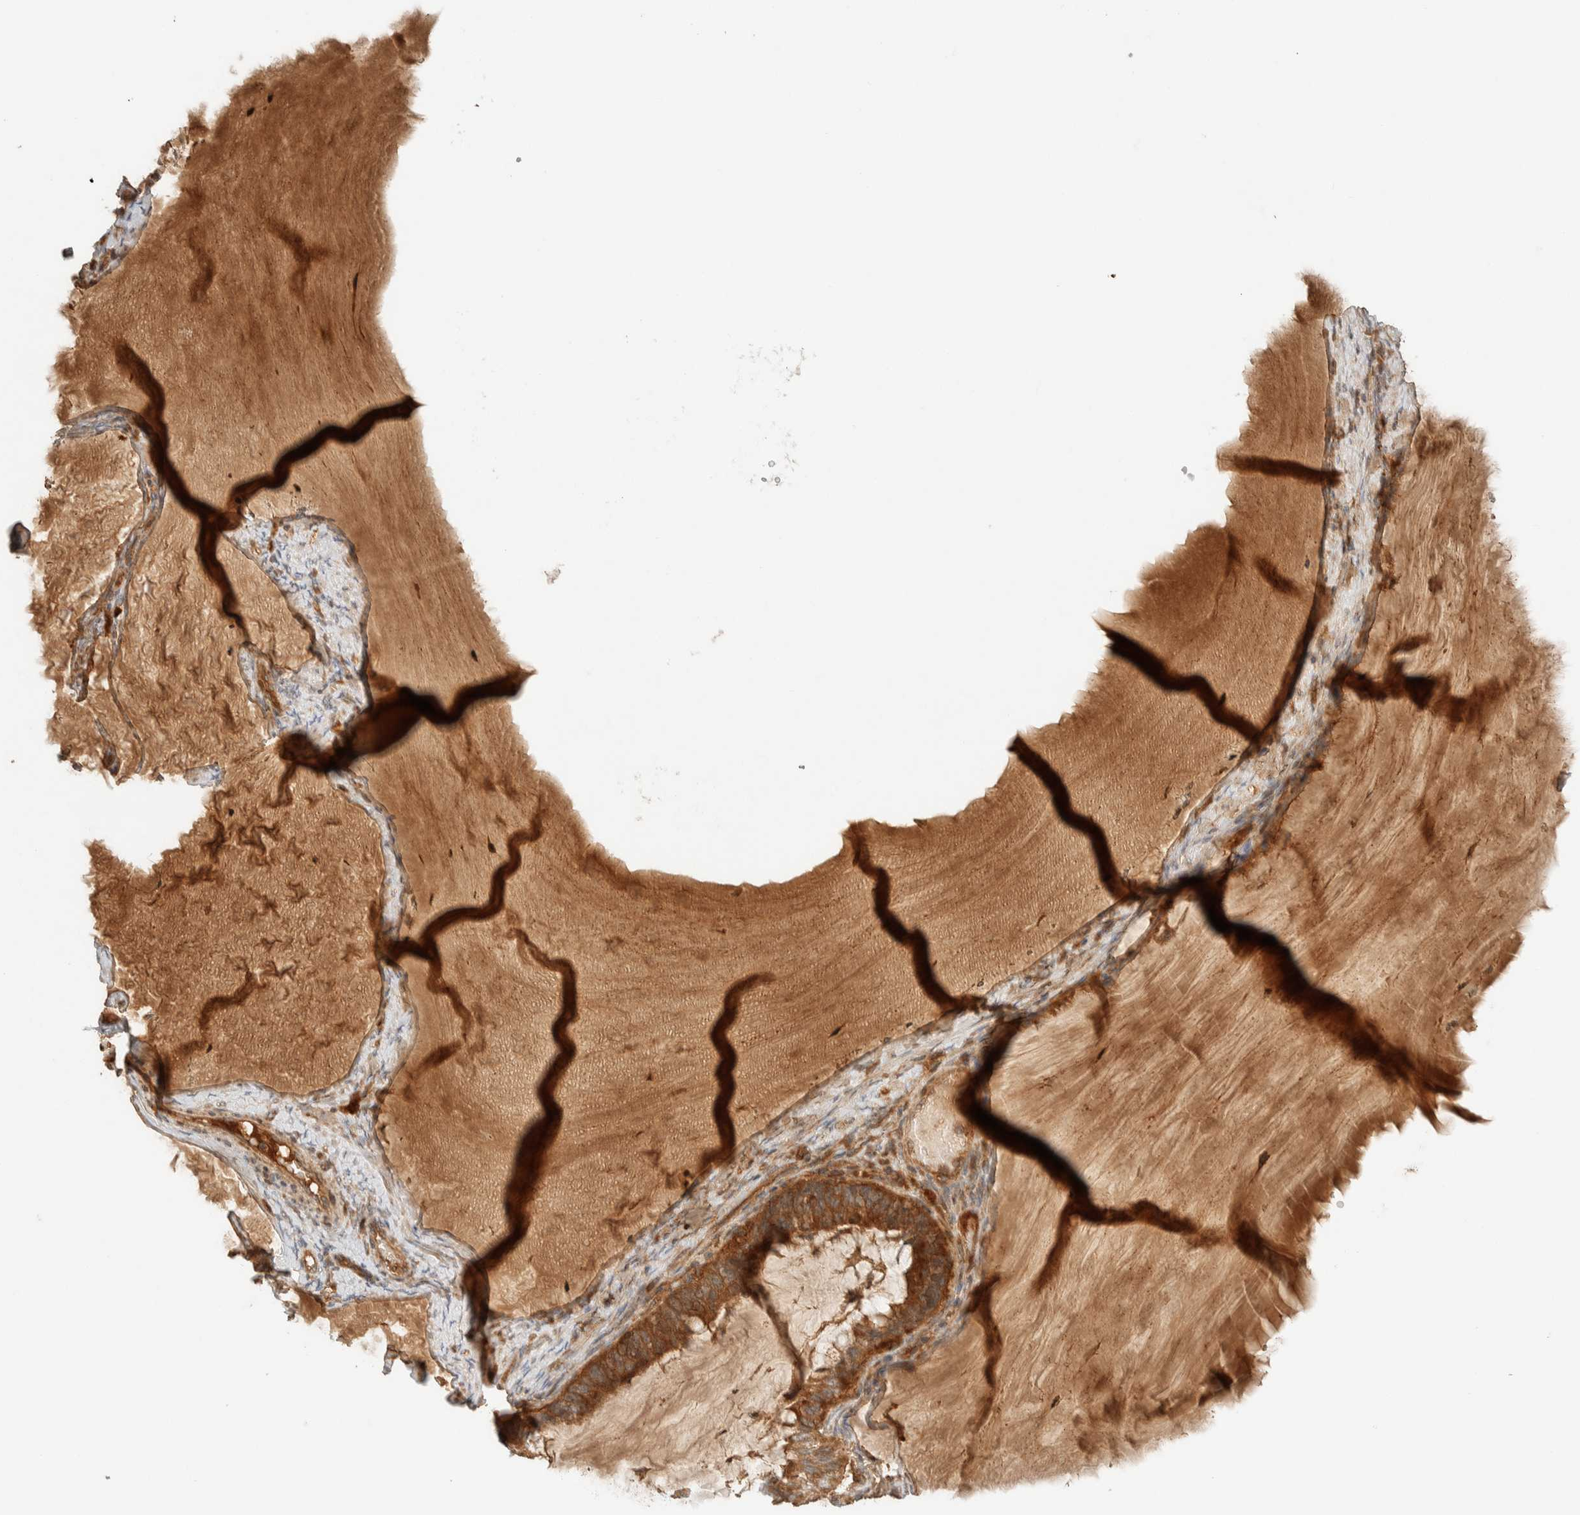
{"staining": {"intensity": "moderate", "quantity": ">75%", "location": "cytoplasmic/membranous"}, "tissue": "ovarian cancer", "cell_type": "Tumor cells", "image_type": "cancer", "snomed": [{"axis": "morphology", "description": "Cystadenocarcinoma, mucinous, NOS"}, {"axis": "topography", "description": "Ovary"}], "caption": "Immunohistochemistry of human ovarian cancer displays medium levels of moderate cytoplasmic/membranous positivity in approximately >75% of tumor cells. (DAB (3,3'-diaminobenzidine) IHC, brown staining for protein, blue staining for nuclei).", "gene": "FAM167A", "patient": {"sex": "female", "age": 61}}